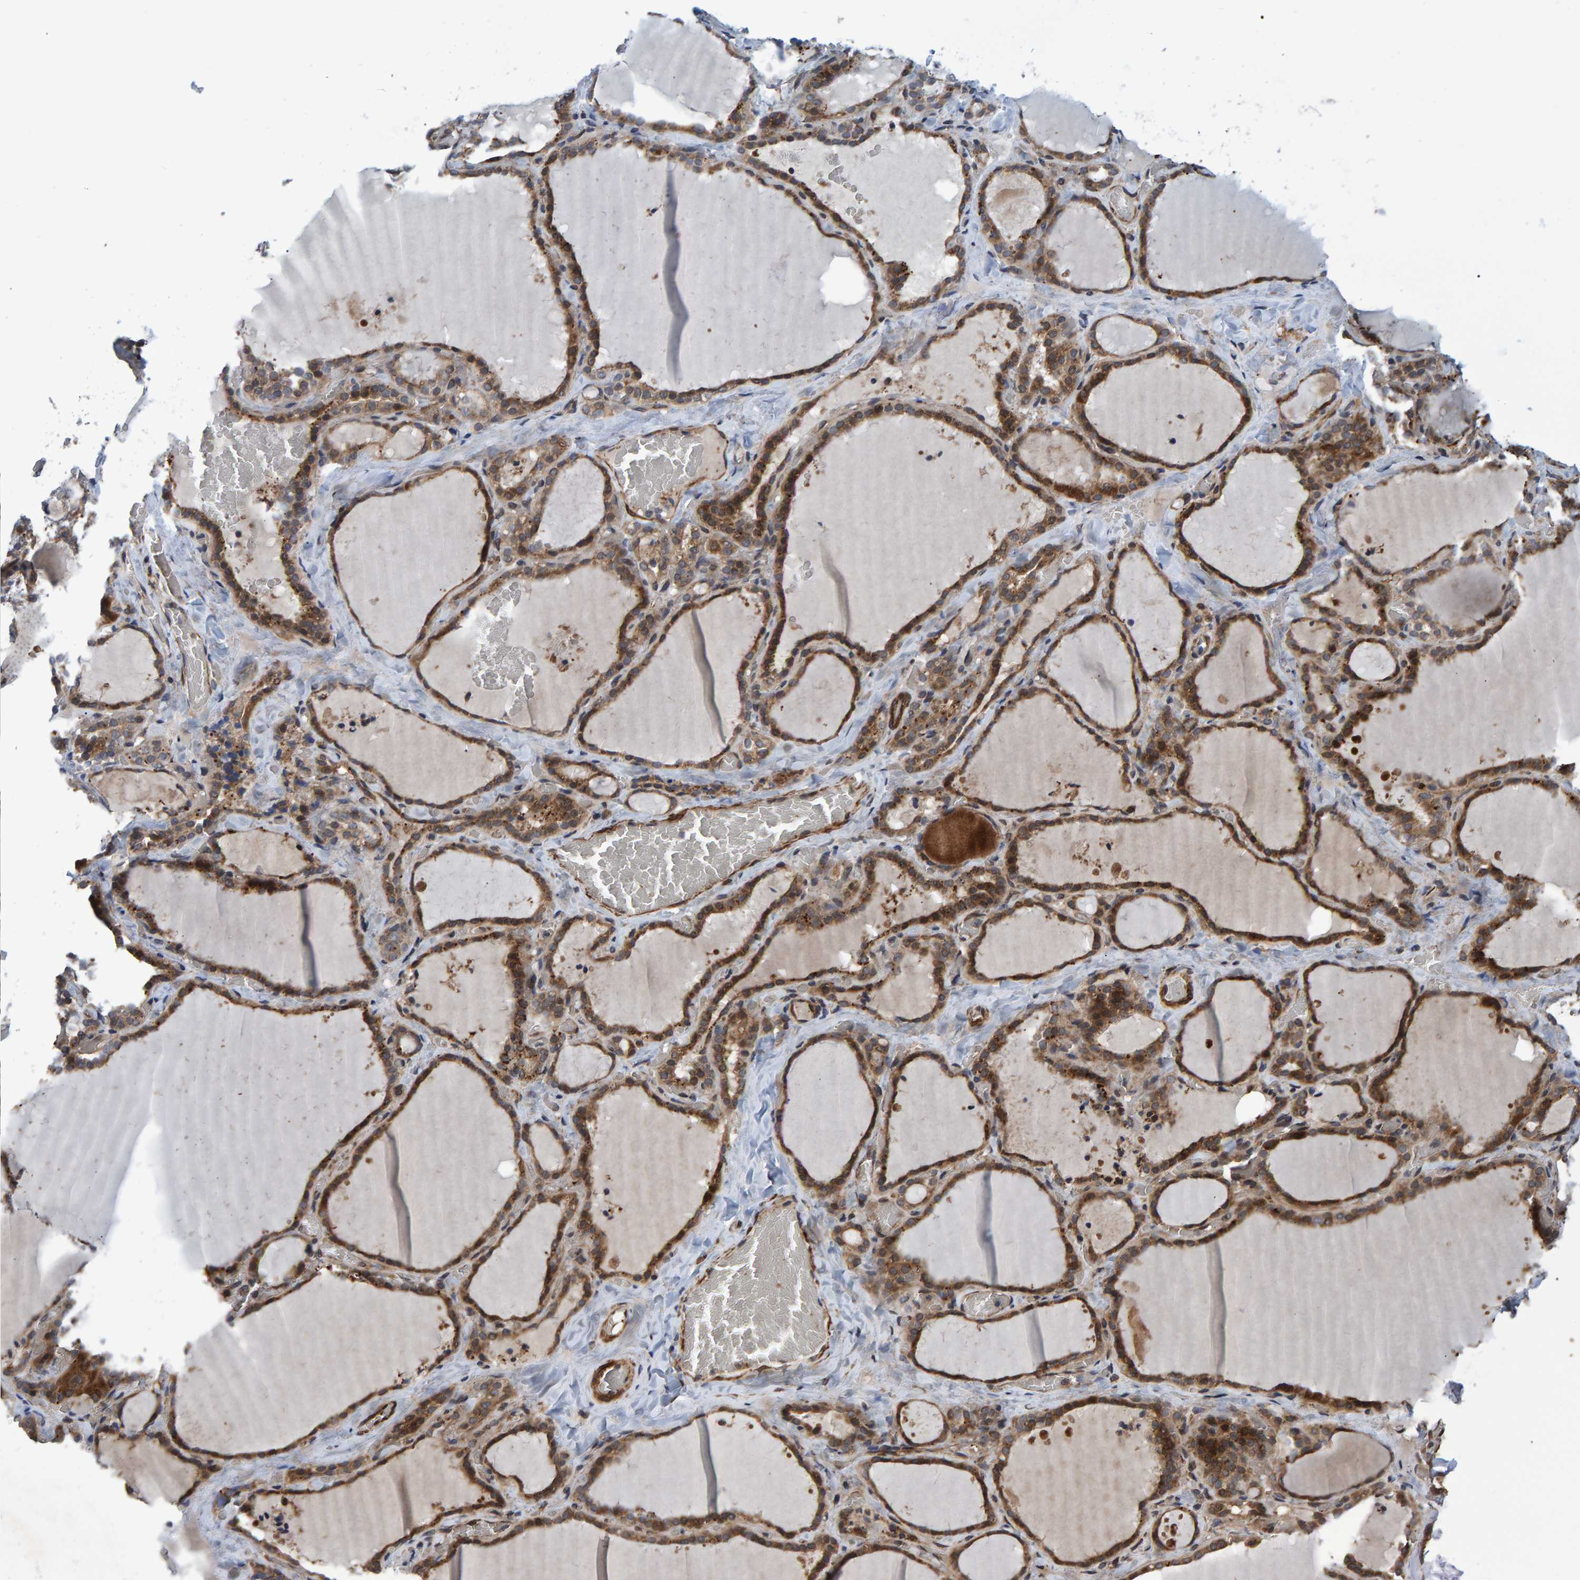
{"staining": {"intensity": "moderate", "quantity": ">75%", "location": "cytoplasmic/membranous"}, "tissue": "thyroid gland", "cell_type": "Glandular cells", "image_type": "normal", "snomed": [{"axis": "morphology", "description": "Normal tissue, NOS"}, {"axis": "topography", "description": "Thyroid gland"}], "caption": "This histopathology image displays immunohistochemistry staining of benign thyroid gland, with medium moderate cytoplasmic/membranous positivity in approximately >75% of glandular cells.", "gene": "ATP6V1H", "patient": {"sex": "female", "age": 22}}